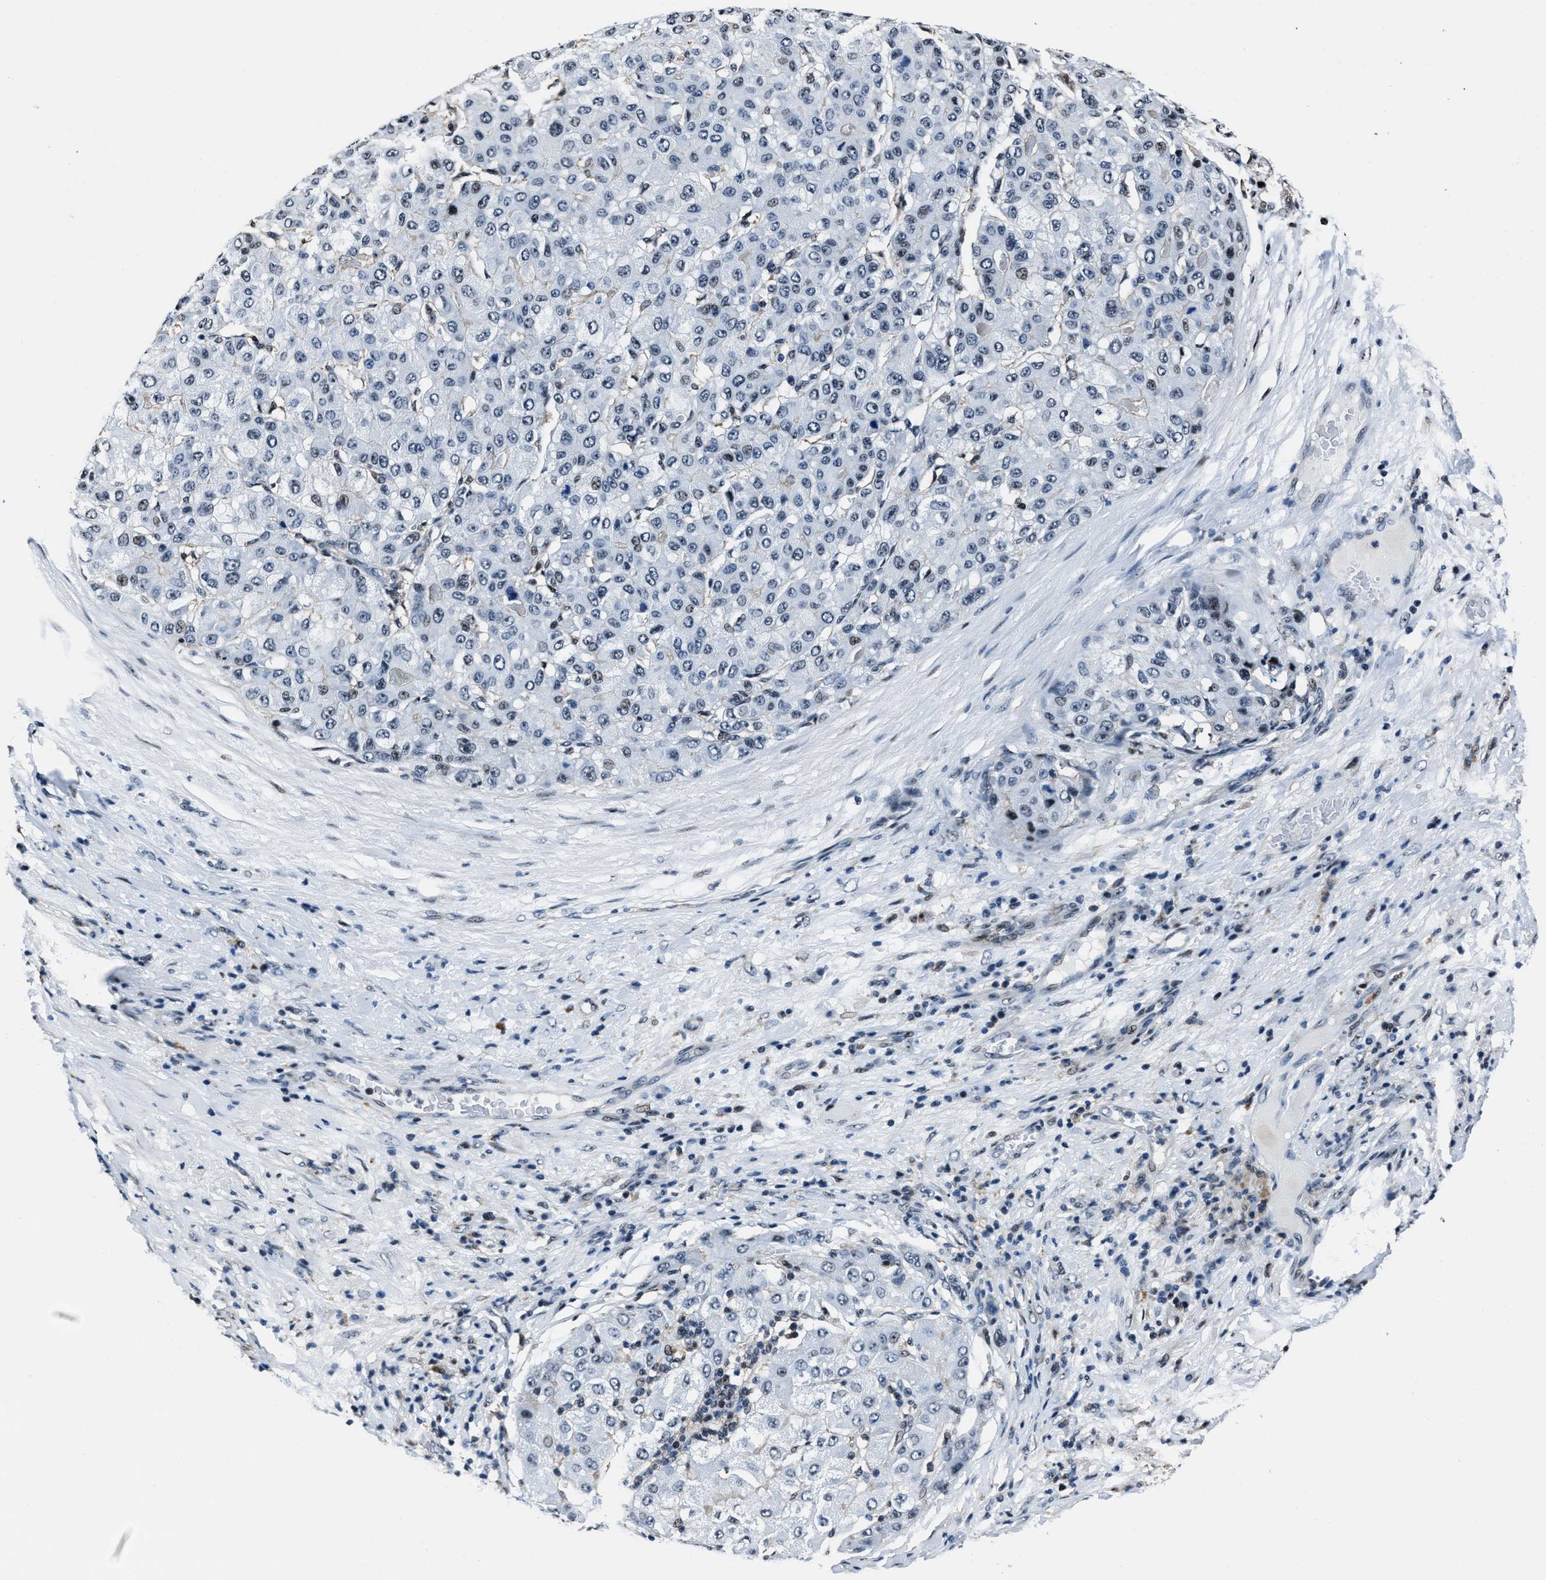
{"staining": {"intensity": "negative", "quantity": "none", "location": "none"}, "tissue": "liver cancer", "cell_type": "Tumor cells", "image_type": "cancer", "snomed": [{"axis": "morphology", "description": "Carcinoma, Hepatocellular, NOS"}, {"axis": "topography", "description": "Liver"}], "caption": "The photomicrograph displays no staining of tumor cells in liver cancer.", "gene": "PPIE", "patient": {"sex": "male", "age": 80}}